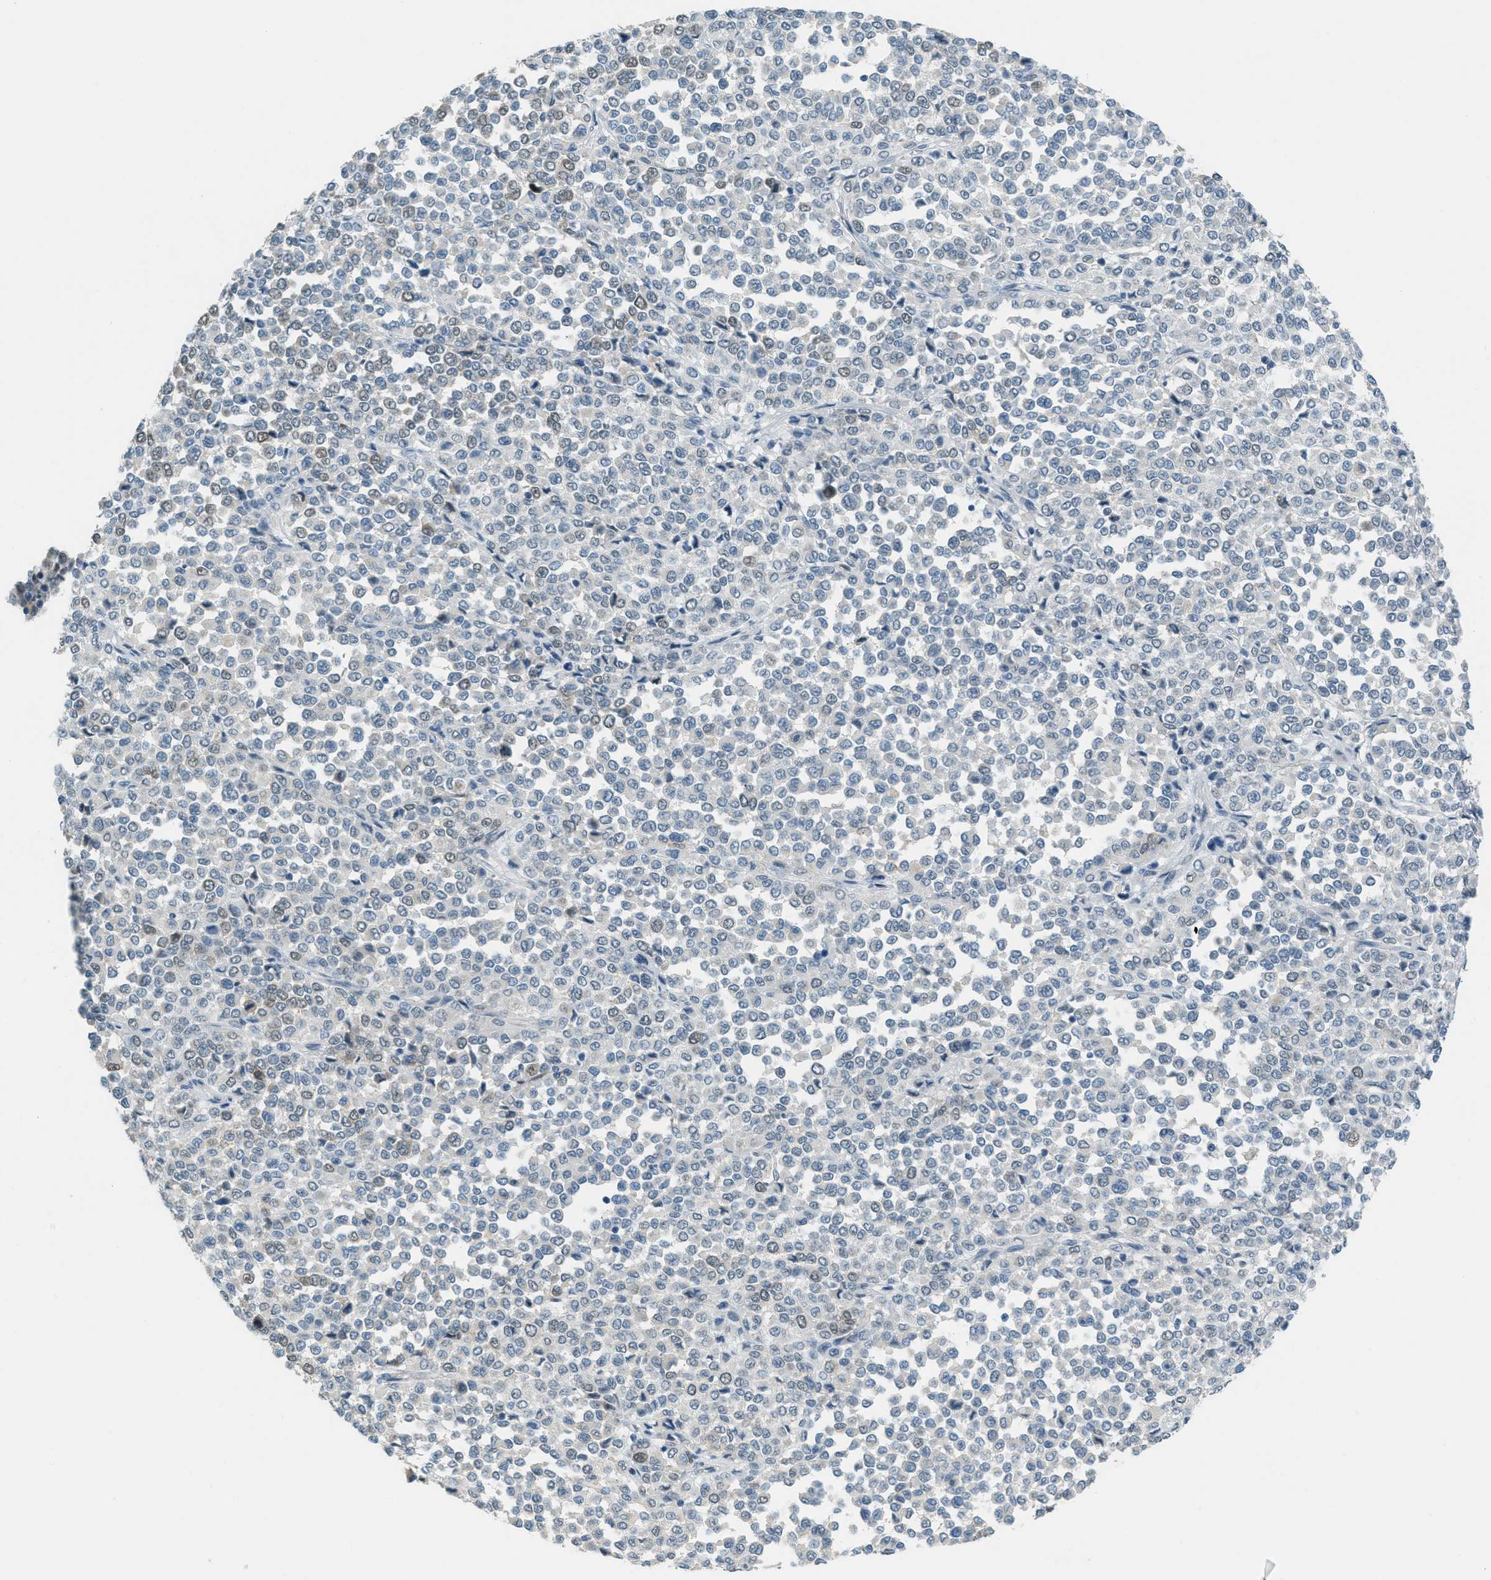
{"staining": {"intensity": "negative", "quantity": "none", "location": "none"}, "tissue": "melanoma", "cell_type": "Tumor cells", "image_type": "cancer", "snomed": [{"axis": "morphology", "description": "Malignant melanoma, Metastatic site"}, {"axis": "topography", "description": "Pancreas"}], "caption": "Immunohistochemistry of human melanoma demonstrates no expression in tumor cells.", "gene": "TCF3", "patient": {"sex": "female", "age": 30}}